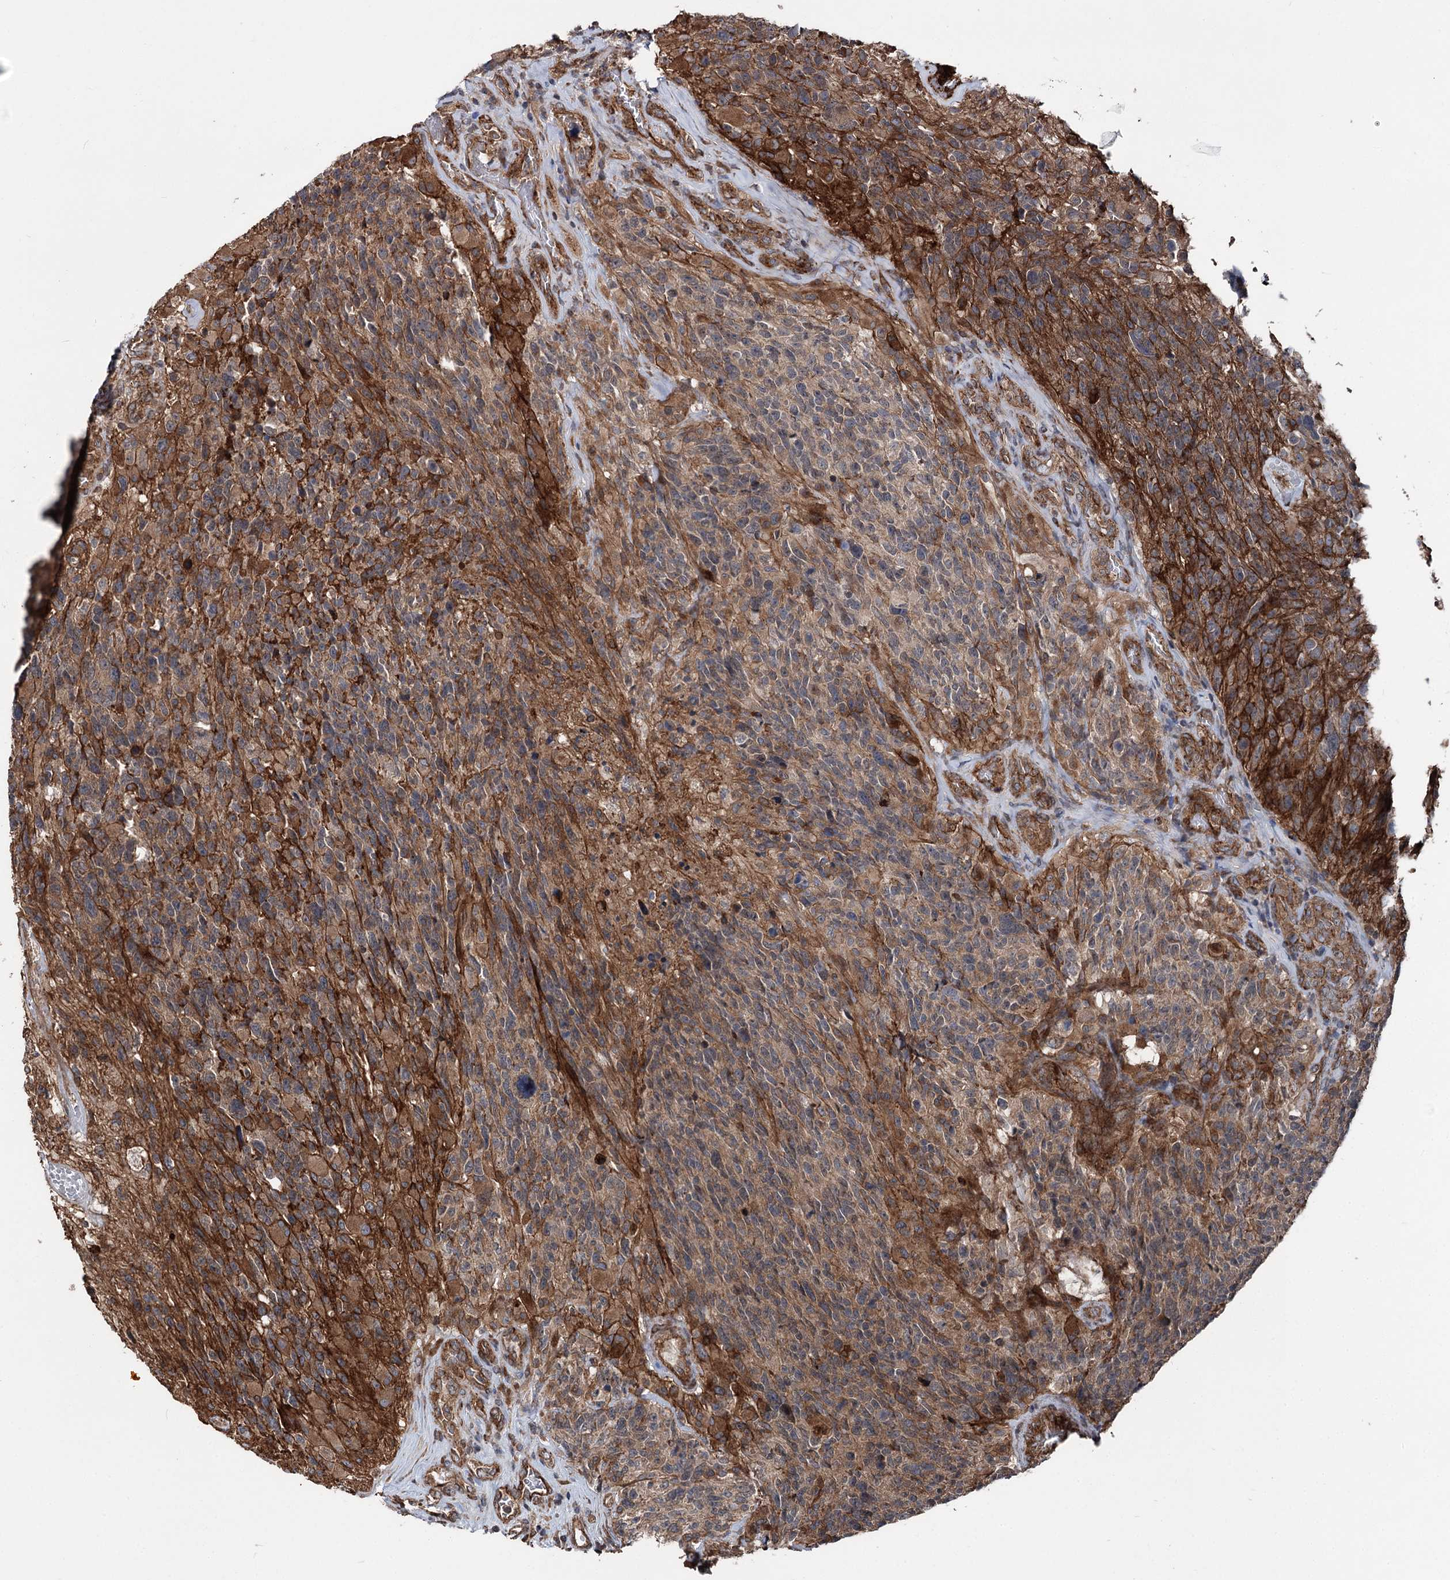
{"staining": {"intensity": "moderate", "quantity": "<25%", "location": "cytoplasmic/membranous"}, "tissue": "glioma", "cell_type": "Tumor cells", "image_type": "cancer", "snomed": [{"axis": "morphology", "description": "Glioma, malignant, High grade"}, {"axis": "topography", "description": "Brain"}], "caption": "This image shows glioma stained with immunohistochemistry to label a protein in brown. The cytoplasmic/membranous of tumor cells show moderate positivity for the protein. Nuclei are counter-stained blue.", "gene": "ITFG2", "patient": {"sex": "male", "age": 76}}